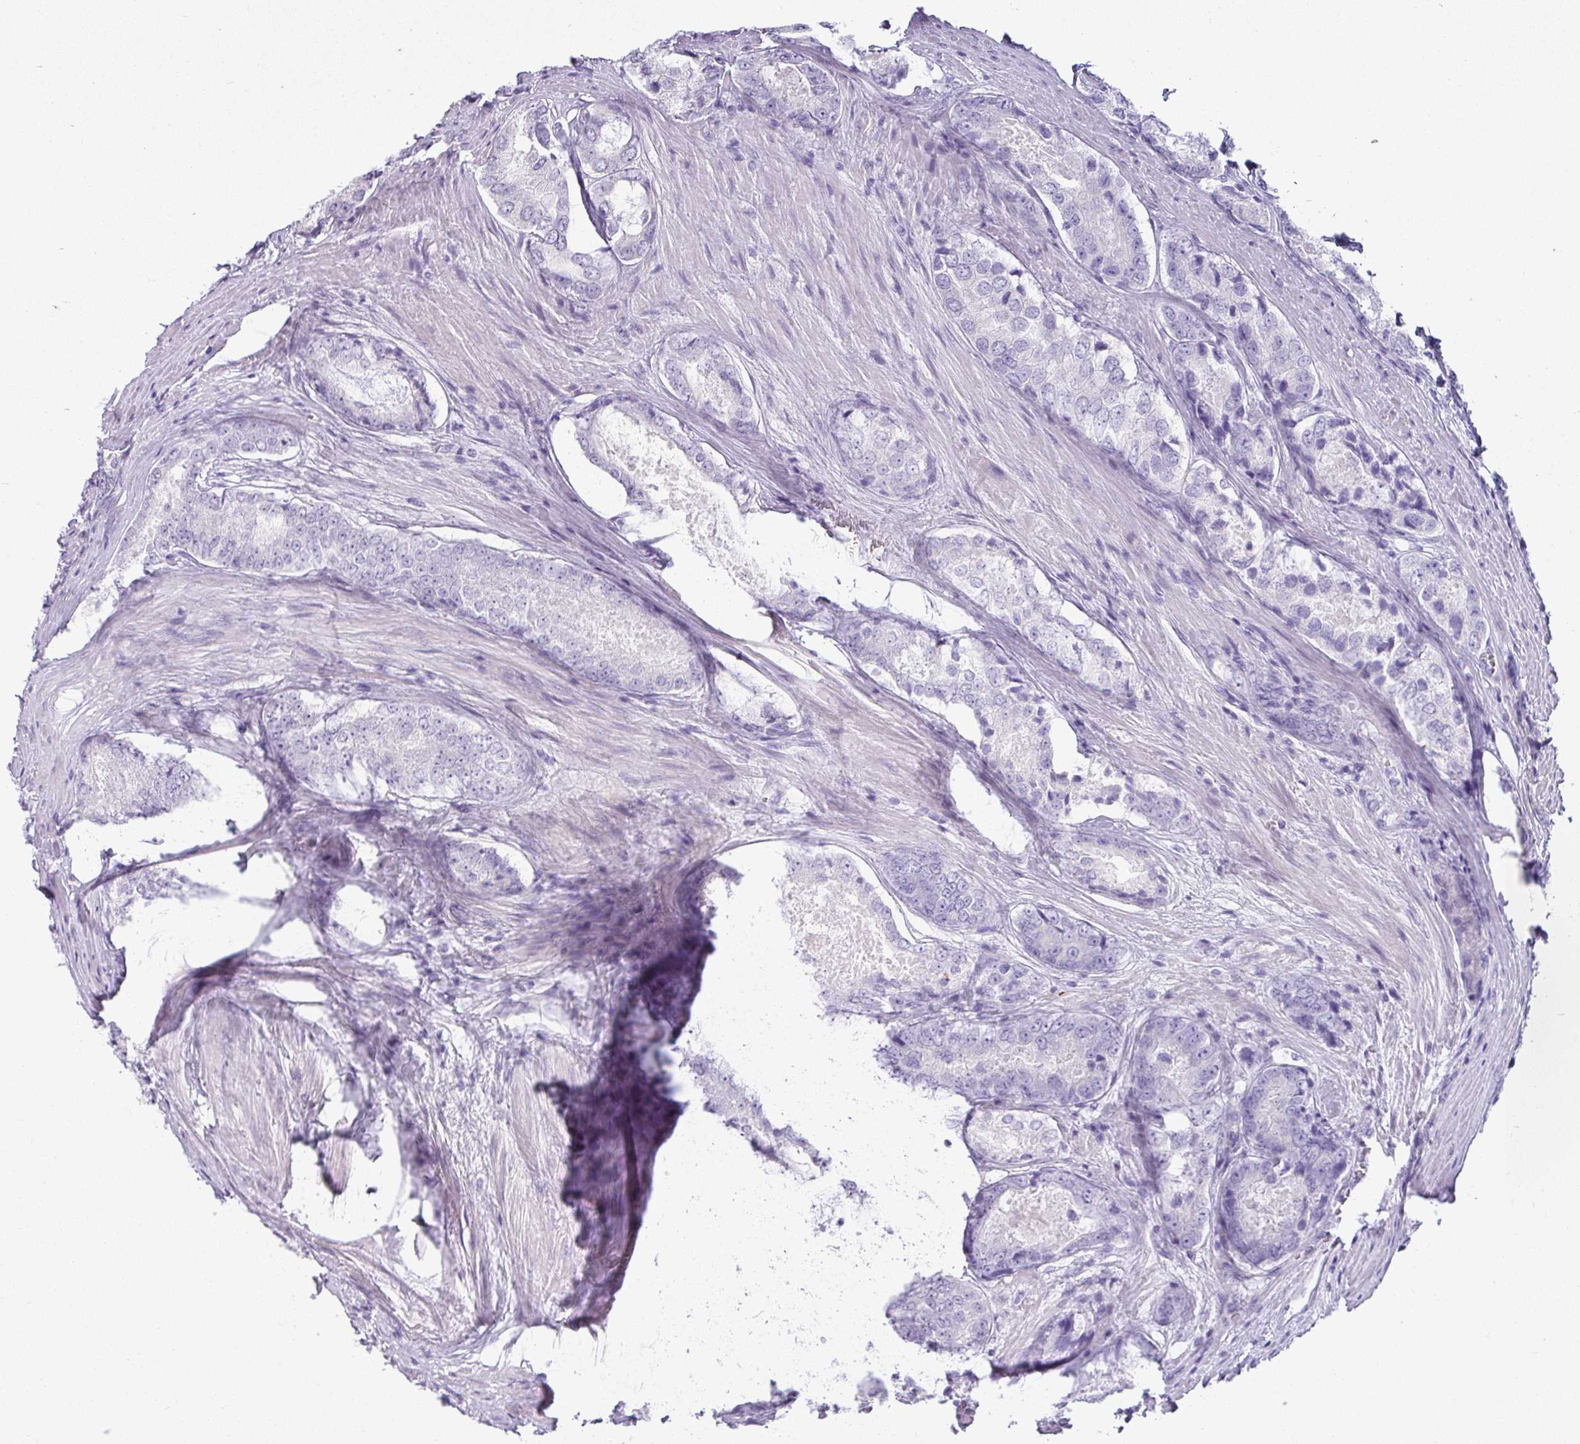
{"staining": {"intensity": "negative", "quantity": "none", "location": "none"}, "tissue": "prostate cancer", "cell_type": "Tumor cells", "image_type": "cancer", "snomed": [{"axis": "morphology", "description": "Adenocarcinoma, Low grade"}, {"axis": "topography", "description": "Prostate"}], "caption": "Tumor cells show no significant protein expression in prostate cancer (adenocarcinoma (low-grade)). The staining was performed using DAB (3,3'-diaminobenzidine) to visualize the protein expression in brown, while the nuclei were stained in blue with hematoxylin (Magnification: 20x).", "gene": "VCY1B", "patient": {"sex": "male", "age": 68}}